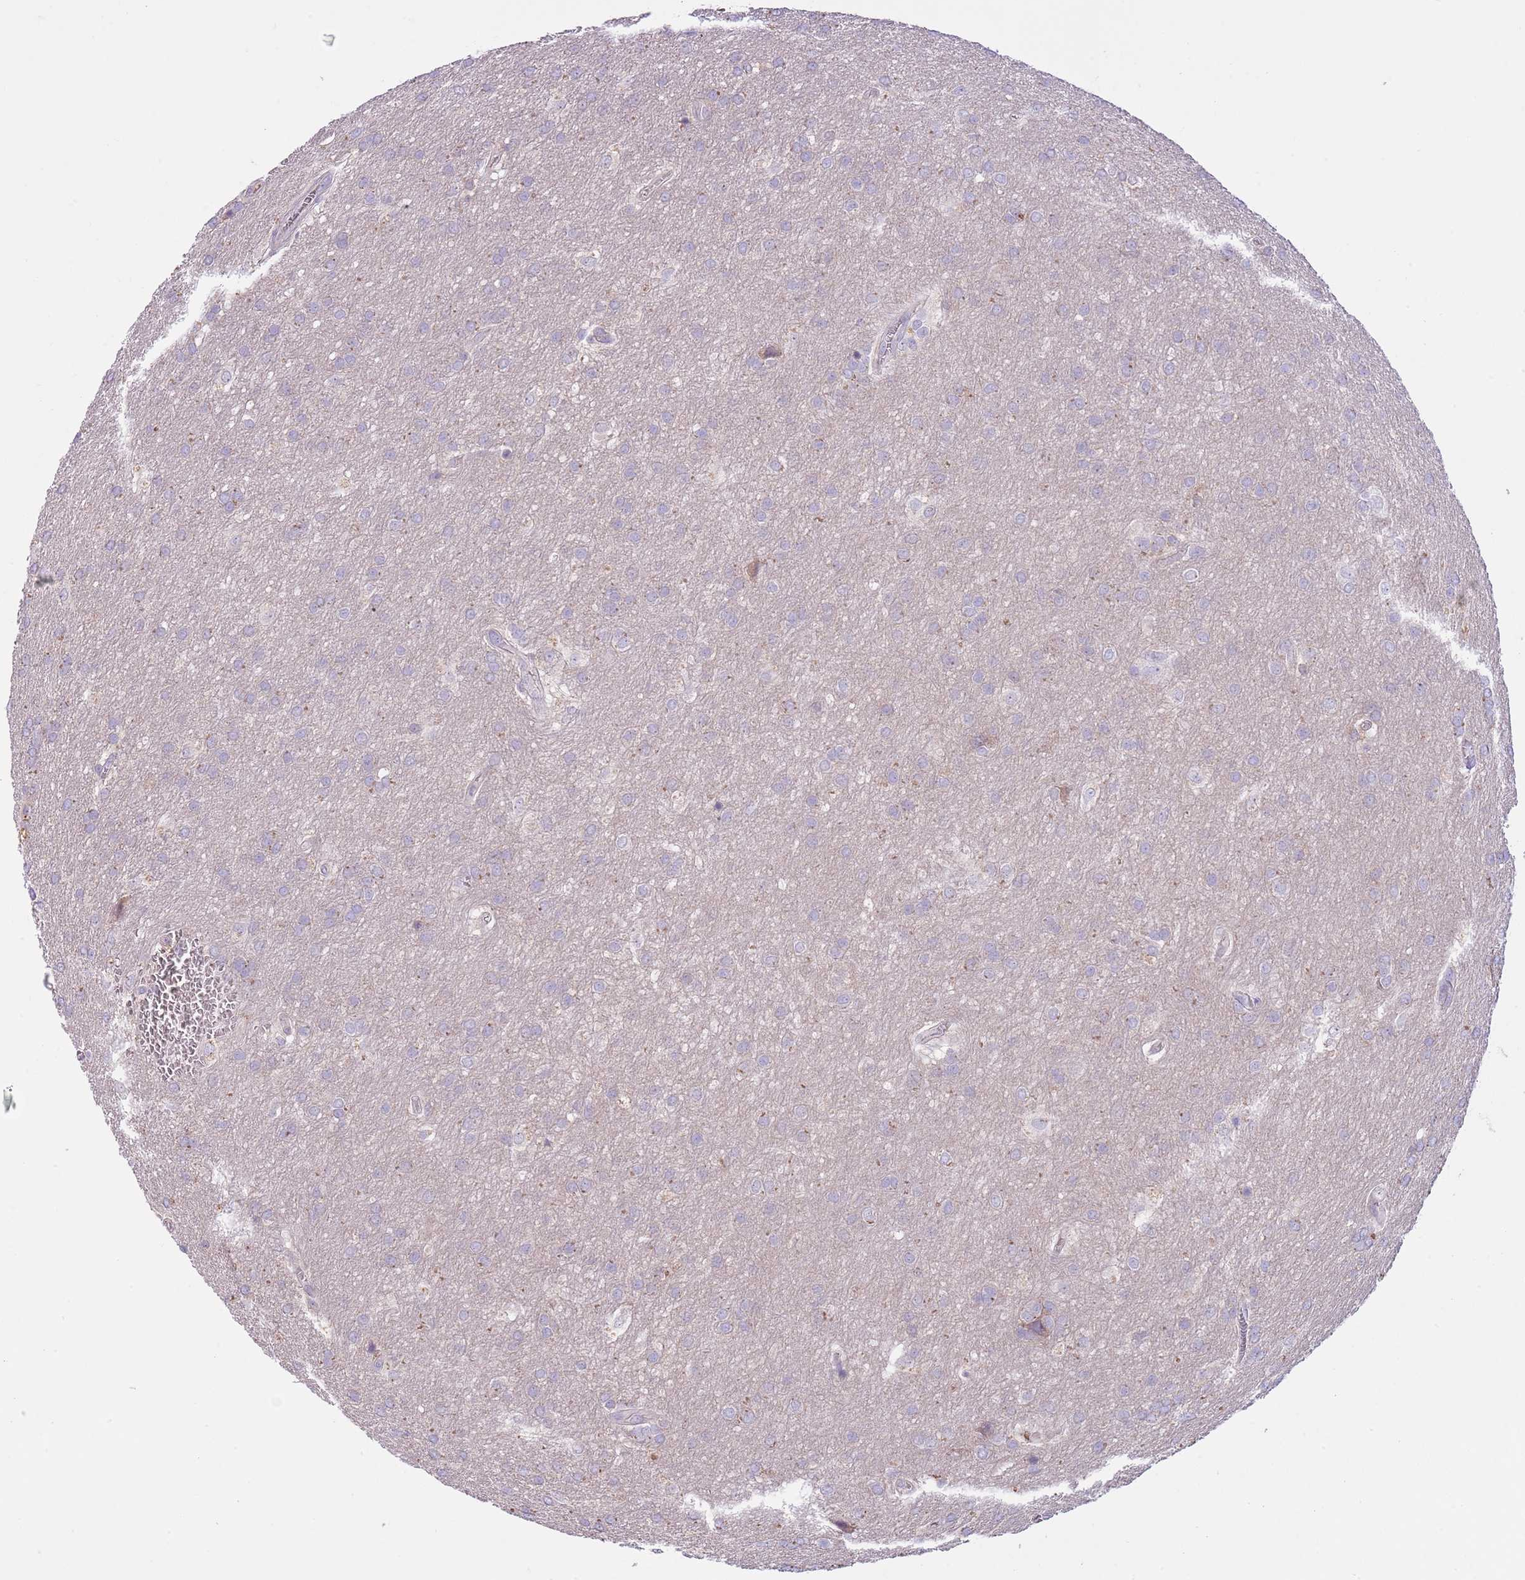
{"staining": {"intensity": "negative", "quantity": "none", "location": "none"}, "tissue": "glioma", "cell_type": "Tumor cells", "image_type": "cancer", "snomed": [{"axis": "morphology", "description": "Glioma, malignant, Low grade"}, {"axis": "topography", "description": "Brain"}], "caption": "Protein analysis of glioma shows no significant expression in tumor cells.", "gene": "HES3", "patient": {"sex": "male", "age": 66}}